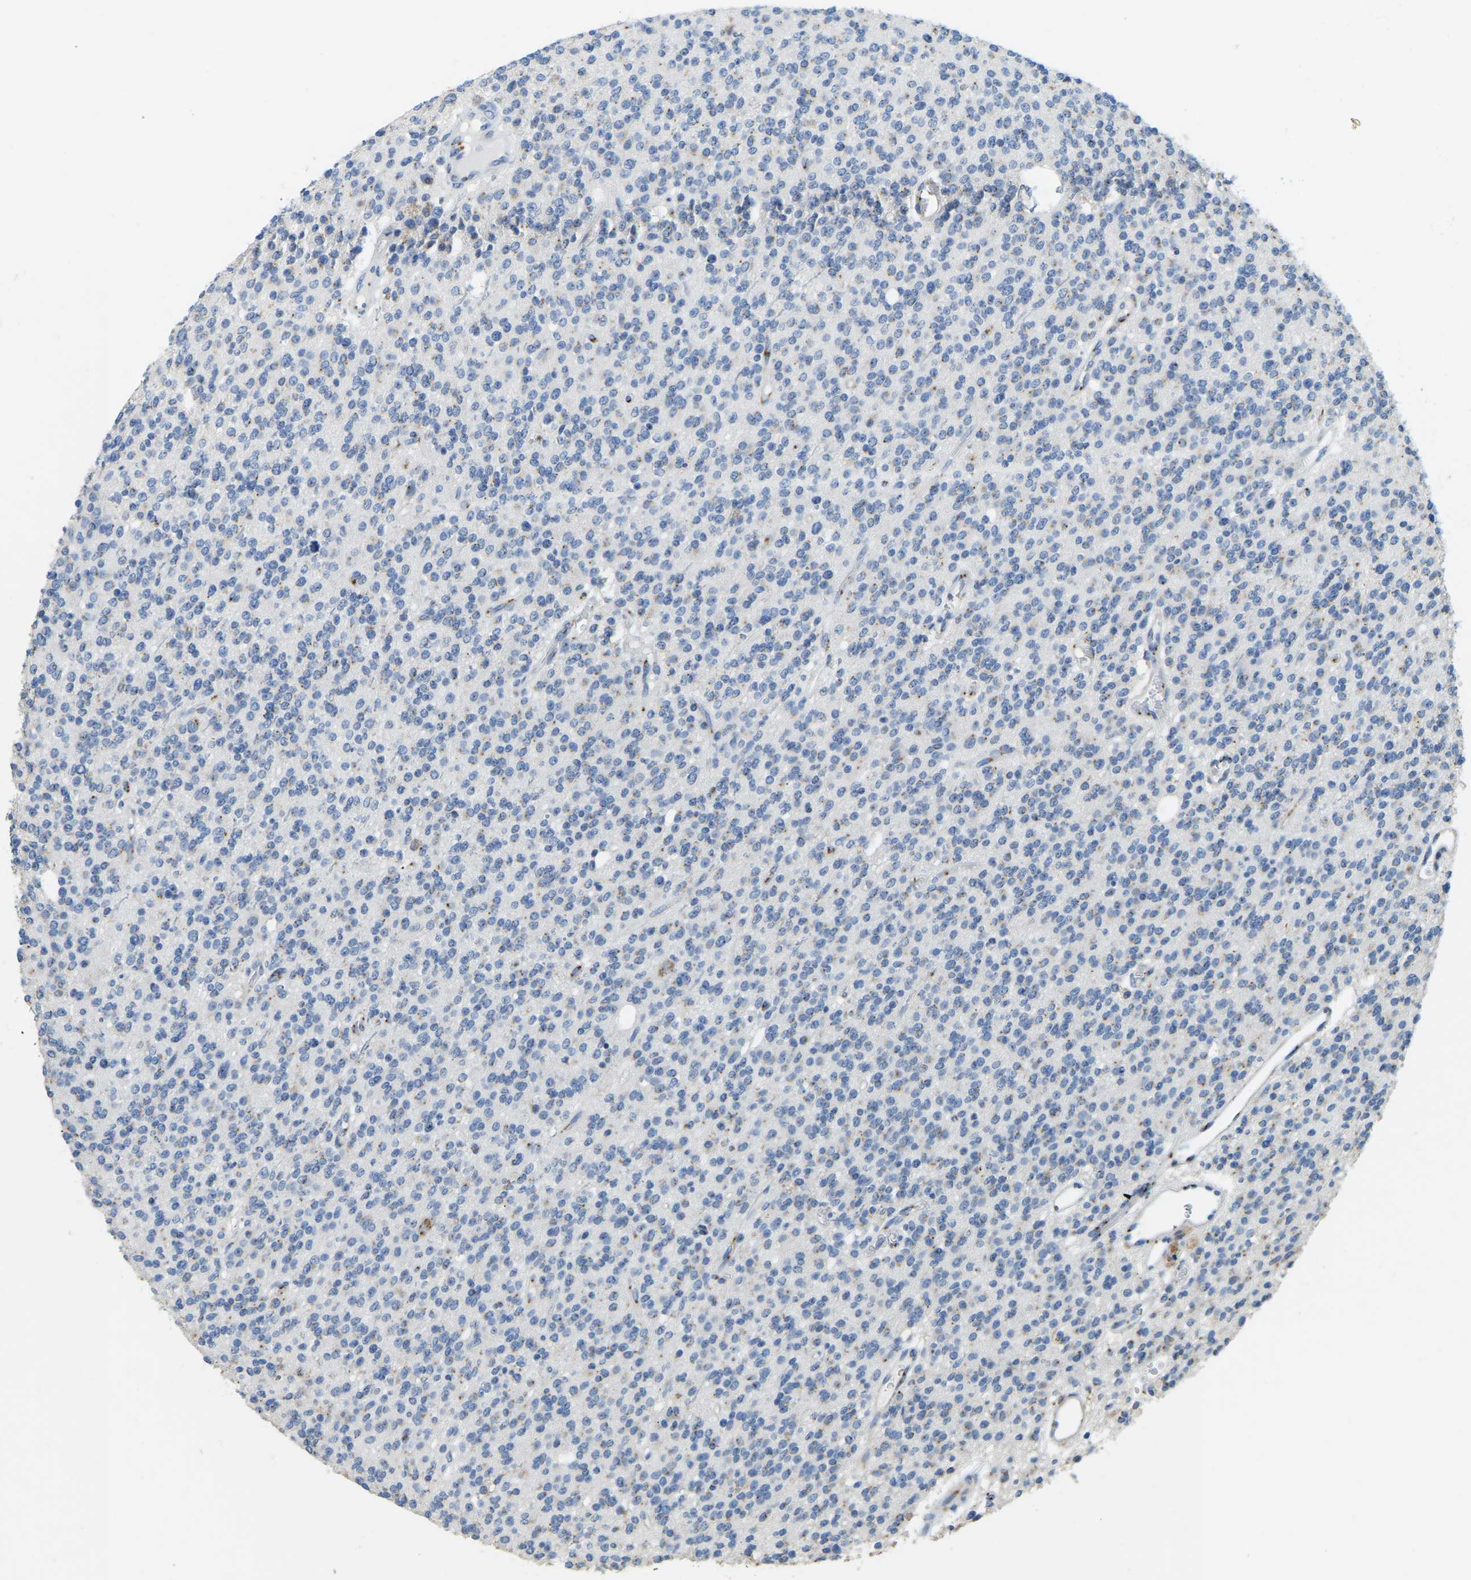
{"staining": {"intensity": "weak", "quantity": "<25%", "location": "cytoplasmic/membranous"}, "tissue": "glioma", "cell_type": "Tumor cells", "image_type": "cancer", "snomed": [{"axis": "morphology", "description": "Glioma, malignant, High grade"}, {"axis": "topography", "description": "Brain"}], "caption": "The IHC histopathology image has no significant staining in tumor cells of high-grade glioma (malignant) tissue.", "gene": "FAM174A", "patient": {"sex": "male", "age": 34}}